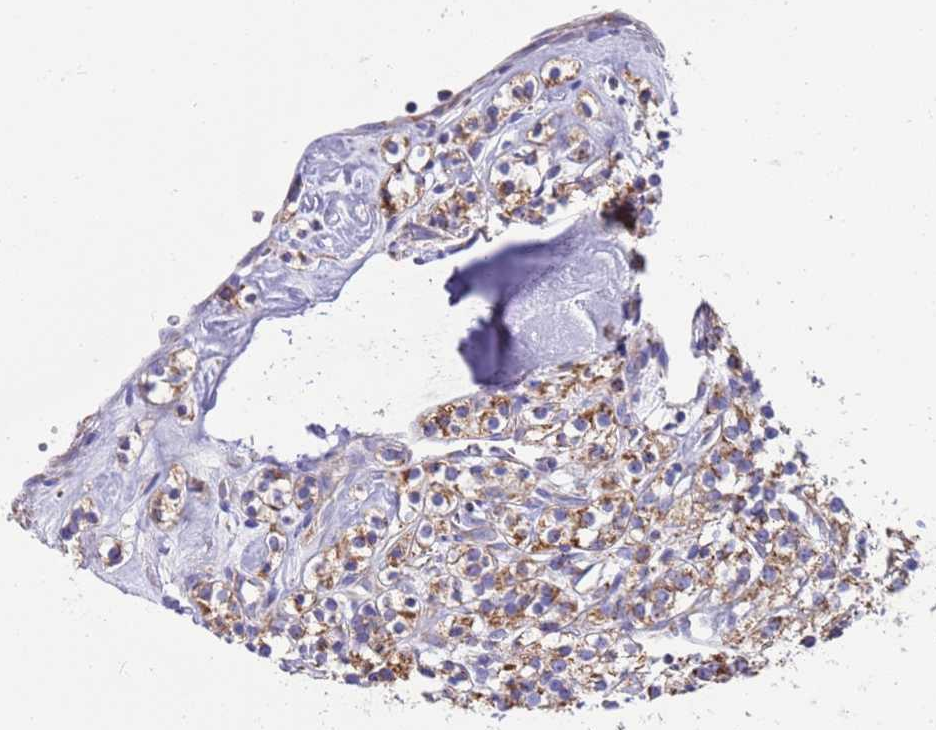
{"staining": {"intensity": "moderate", "quantity": "25%-75%", "location": "cytoplasmic/membranous"}, "tissue": "renal cancer", "cell_type": "Tumor cells", "image_type": "cancer", "snomed": [{"axis": "morphology", "description": "Adenocarcinoma, NOS"}, {"axis": "topography", "description": "Kidney"}], "caption": "Renal adenocarcinoma tissue demonstrates moderate cytoplasmic/membranous positivity in approximately 25%-75% of tumor cells, visualized by immunohistochemistry. The staining is performed using DAB (3,3'-diaminobenzidine) brown chromogen to label protein expression. The nuclei are counter-stained blue using hematoxylin.", "gene": "RNF165", "patient": {"sex": "male", "age": 77}}